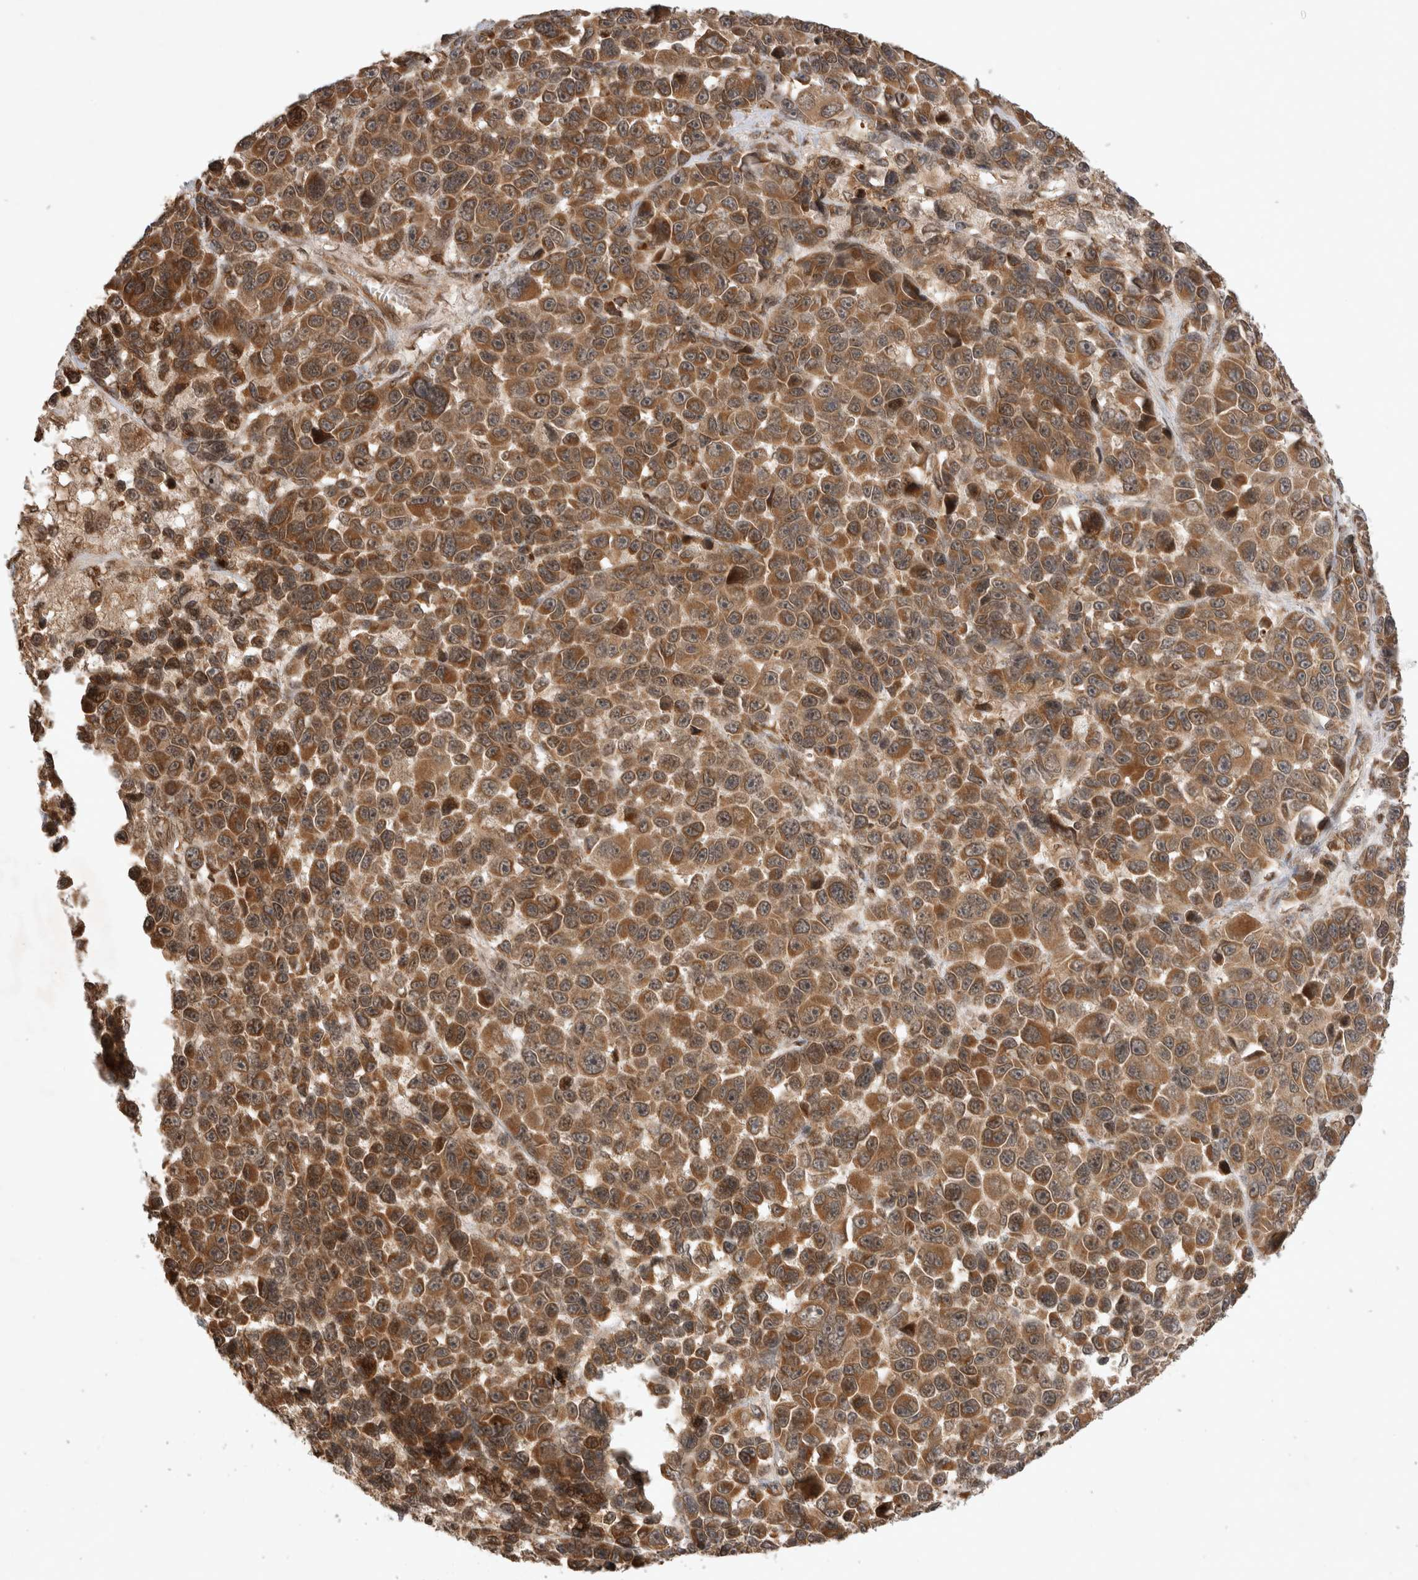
{"staining": {"intensity": "strong", "quantity": ">75%", "location": "cytoplasmic/membranous"}, "tissue": "melanoma", "cell_type": "Tumor cells", "image_type": "cancer", "snomed": [{"axis": "morphology", "description": "Malignant melanoma, NOS"}, {"axis": "topography", "description": "Skin"}], "caption": "IHC (DAB (3,3'-diaminobenzidine)) staining of human melanoma exhibits strong cytoplasmic/membranous protein expression in approximately >75% of tumor cells.", "gene": "FAM221A", "patient": {"sex": "male", "age": 53}}